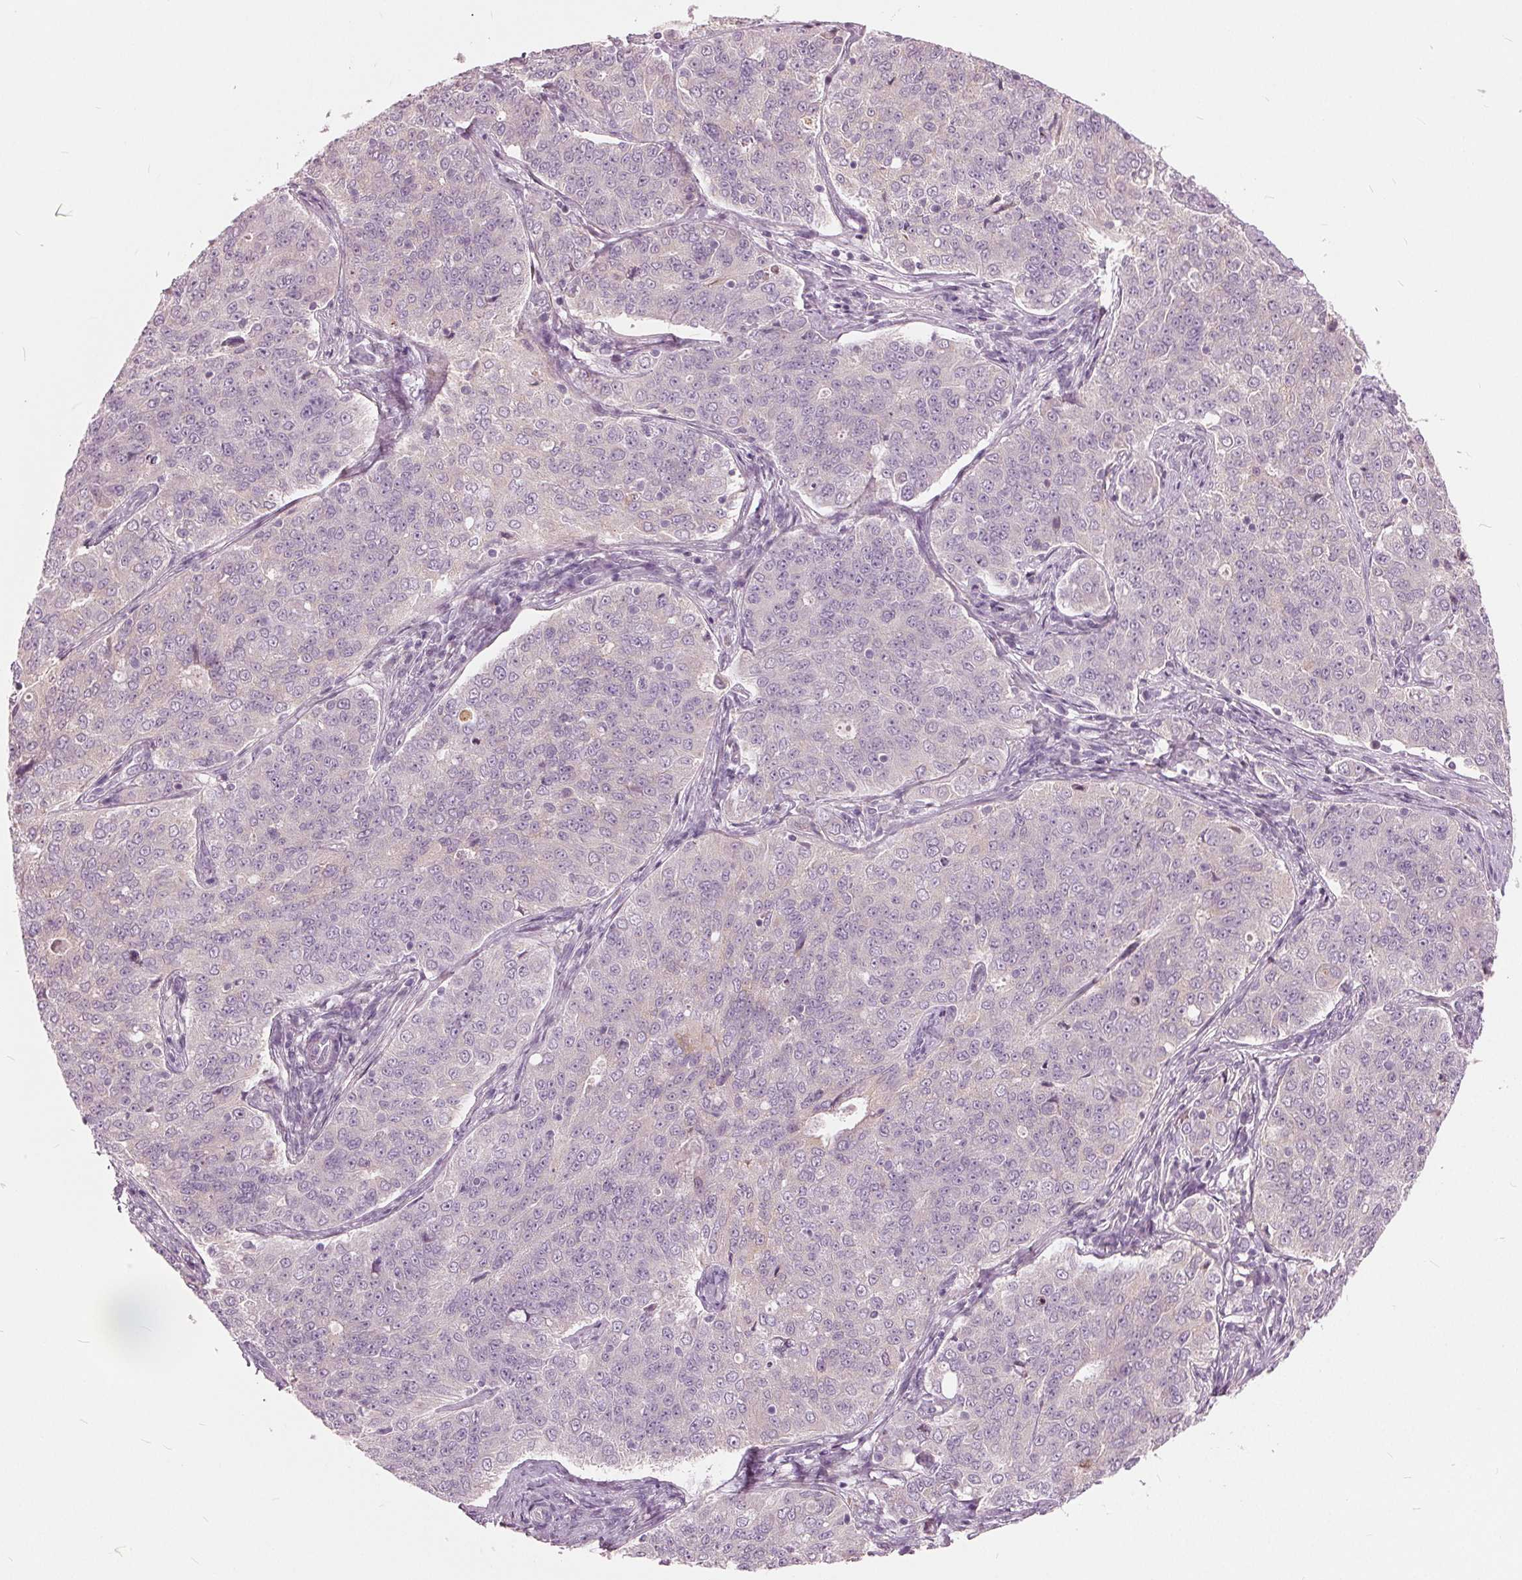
{"staining": {"intensity": "negative", "quantity": "none", "location": "none"}, "tissue": "endometrial cancer", "cell_type": "Tumor cells", "image_type": "cancer", "snomed": [{"axis": "morphology", "description": "Adenocarcinoma, NOS"}, {"axis": "topography", "description": "Endometrium"}], "caption": "IHC of human endometrial adenocarcinoma demonstrates no positivity in tumor cells.", "gene": "LHFPL7", "patient": {"sex": "female", "age": 43}}